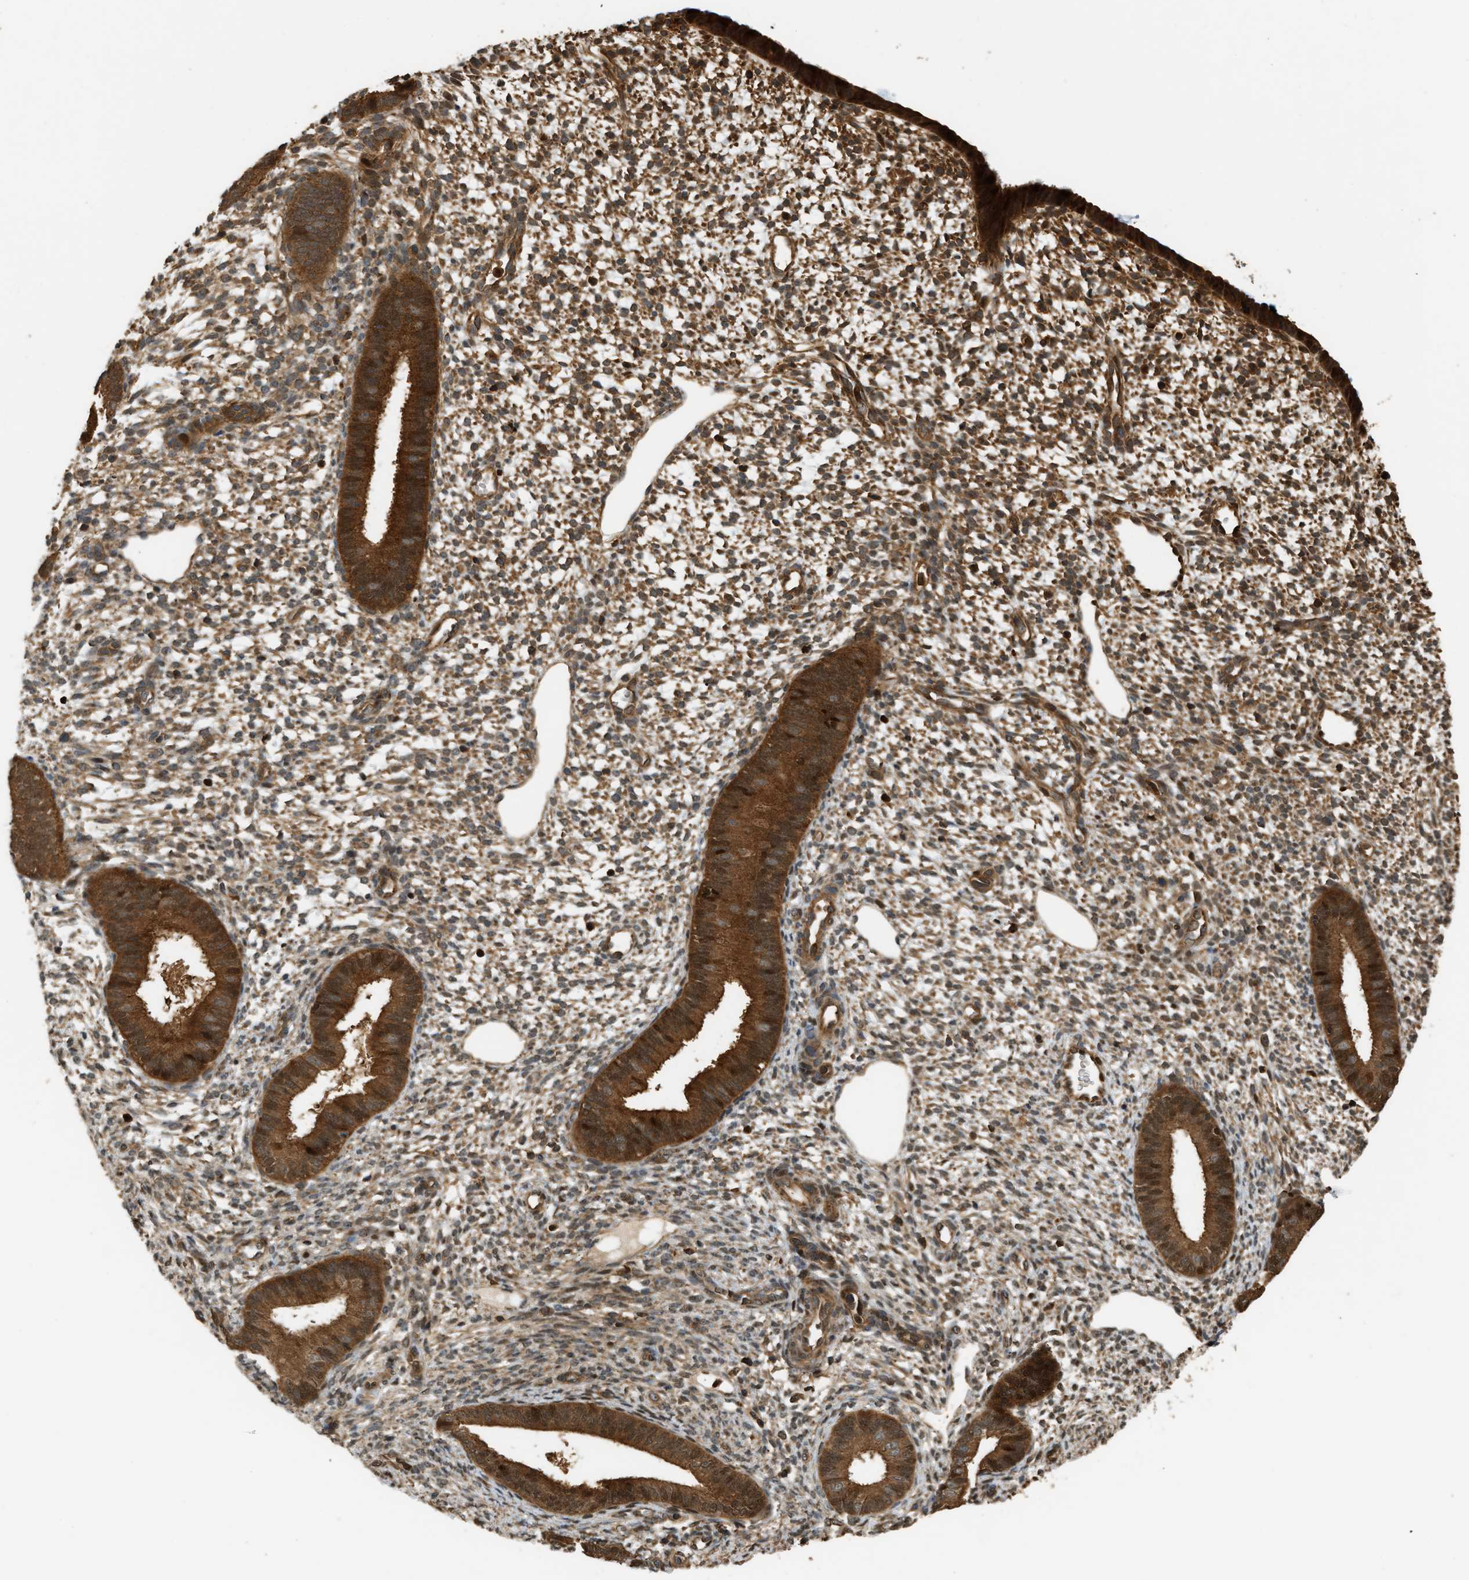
{"staining": {"intensity": "strong", "quantity": "25%-75%", "location": "cytoplasmic/membranous"}, "tissue": "endometrium", "cell_type": "Cells in endometrial stroma", "image_type": "normal", "snomed": [{"axis": "morphology", "description": "Normal tissue, NOS"}, {"axis": "topography", "description": "Endometrium"}], "caption": "Benign endometrium exhibits strong cytoplasmic/membranous staining in about 25%-75% of cells in endometrial stroma (DAB IHC with brightfield microscopy, high magnification)..", "gene": "ENSG00000282218", "patient": {"sex": "female", "age": 46}}